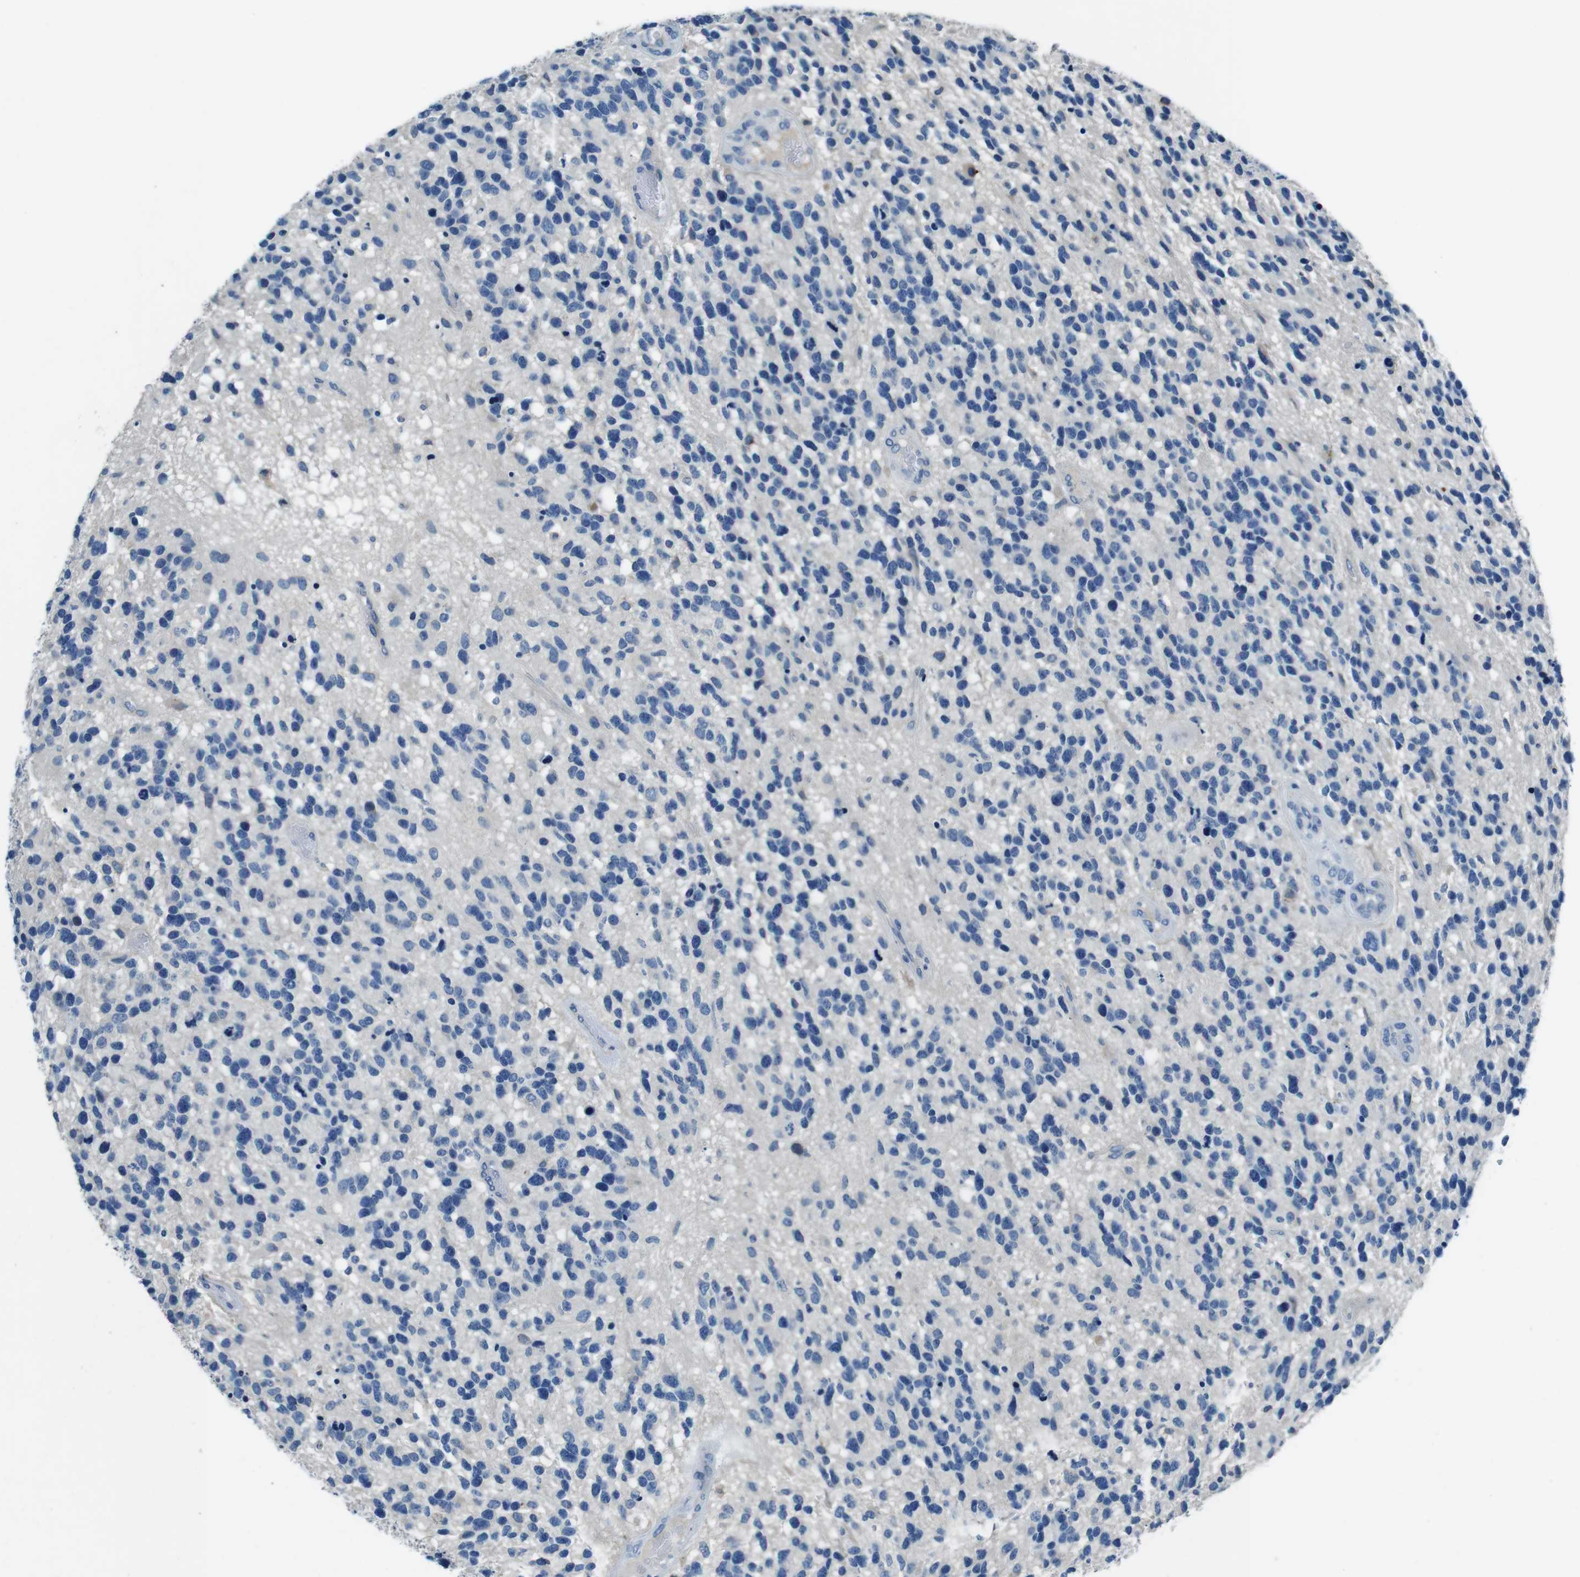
{"staining": {"intensity": "negative", "quantity": "none", "location": "none"}, "tissue": "glioma", "cell_type": "Tumor cells", "image_type": "cancer", "snomed": [{"axis": "morphology", "description": "Glioma, malignant, High grade"}, {"axis": "topography", "description": "Brain"}], "caption": "Tumor cells show no significant protein positivity in high-grade glioma (malignant).", "gene": "TULP3", "patient": {"sex": "female", "age": 58}}